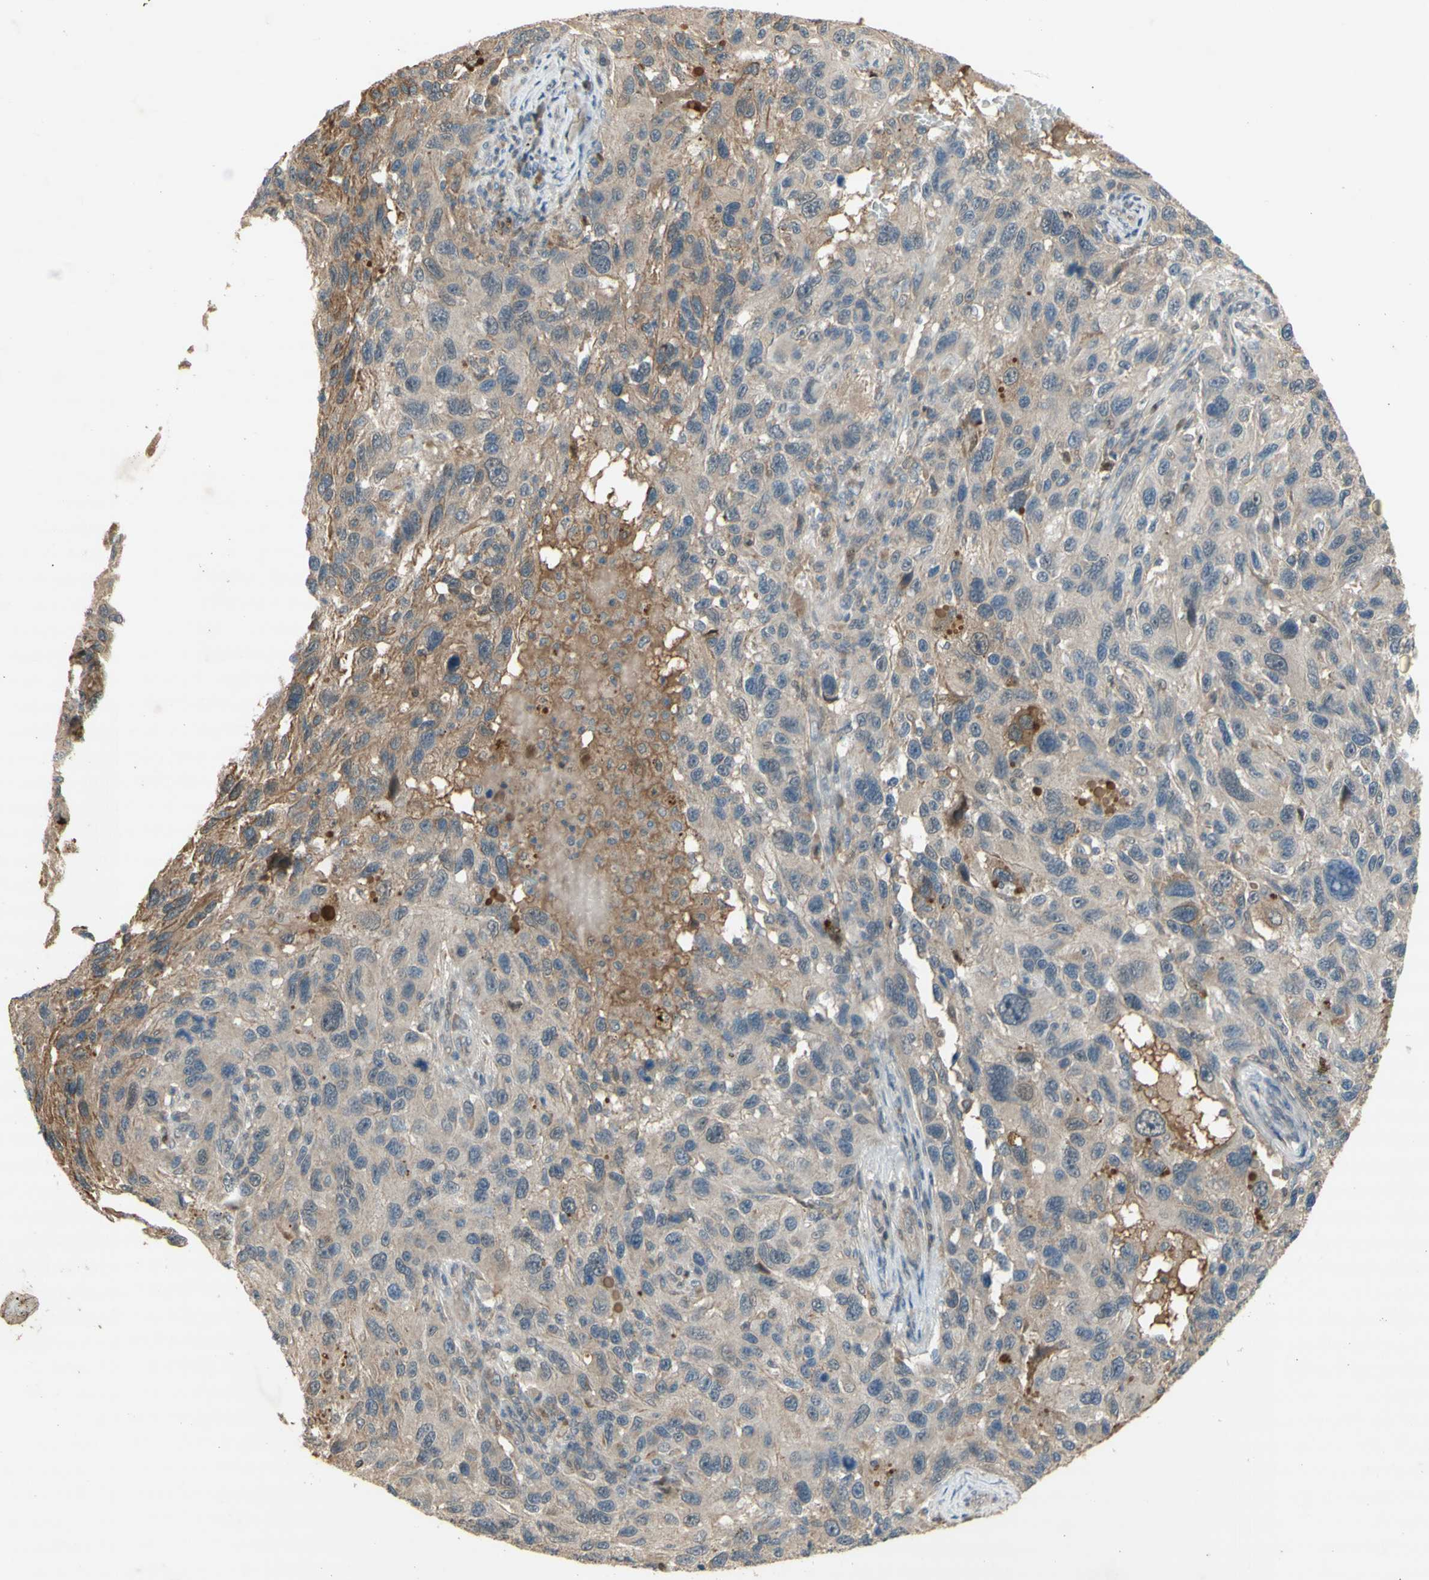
{"staining": {"intensity": "weak", "quantity": "25%-75%", "location": "cytoplasmic/membranous"}, "tissue": "melanoma", "cell_type": "Tumor cells", "image_type": "cancer", "snomed": [{"axis": "morphology", "description": "Malignant melanoma, NOS"}, {"axis": "topography", "description": "Skin"}], "caption": "Immunohistochemical staining of melanoma demonstrates low levels of weak cytoplasmic/membranous protein positivity in about 25%-75% of tumor cells.", "gene": "NRG4", "patient": {"sex": "male", "age": 53}}